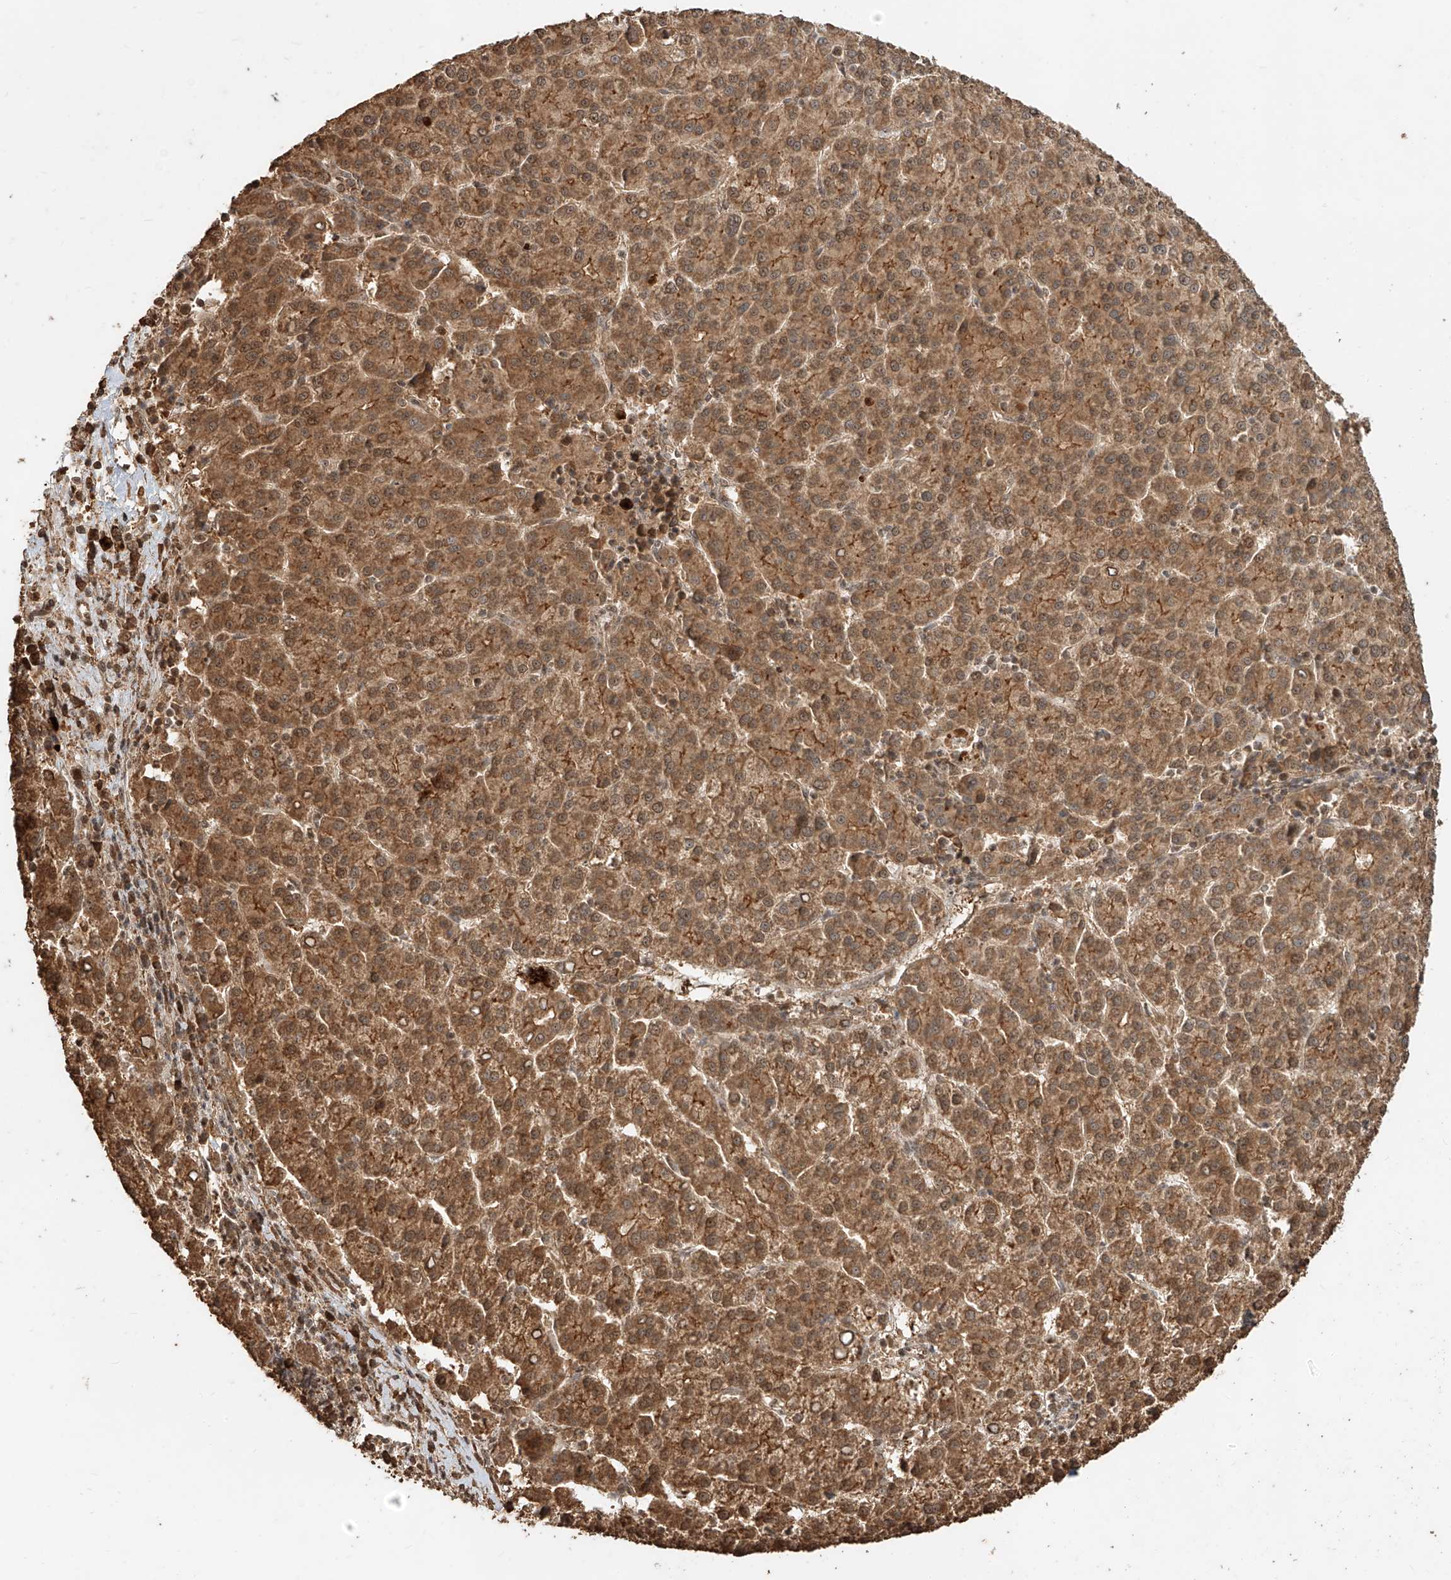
{"staining": {"intensity": "moderate", "quantity": ">75%", "location": "cytoplasmic/membranous"}, "tissue": "liver cancer", "cell_type": "Tumor cells", "image_type": "cancer", "snomed": [{"axis": "morphology", "description": "Carcinoma, Hepatocellular, NOS"}, {"axis": "topography", "description": "Liver"}], "caption": "Liver cancer stained for a protein (brown) reveals moderate cytoplasmic/membranous positive staining in approximately >75% of tumor cells.", "gene": "ZNF660", "patient": {"sex": "female", "age": 58}}